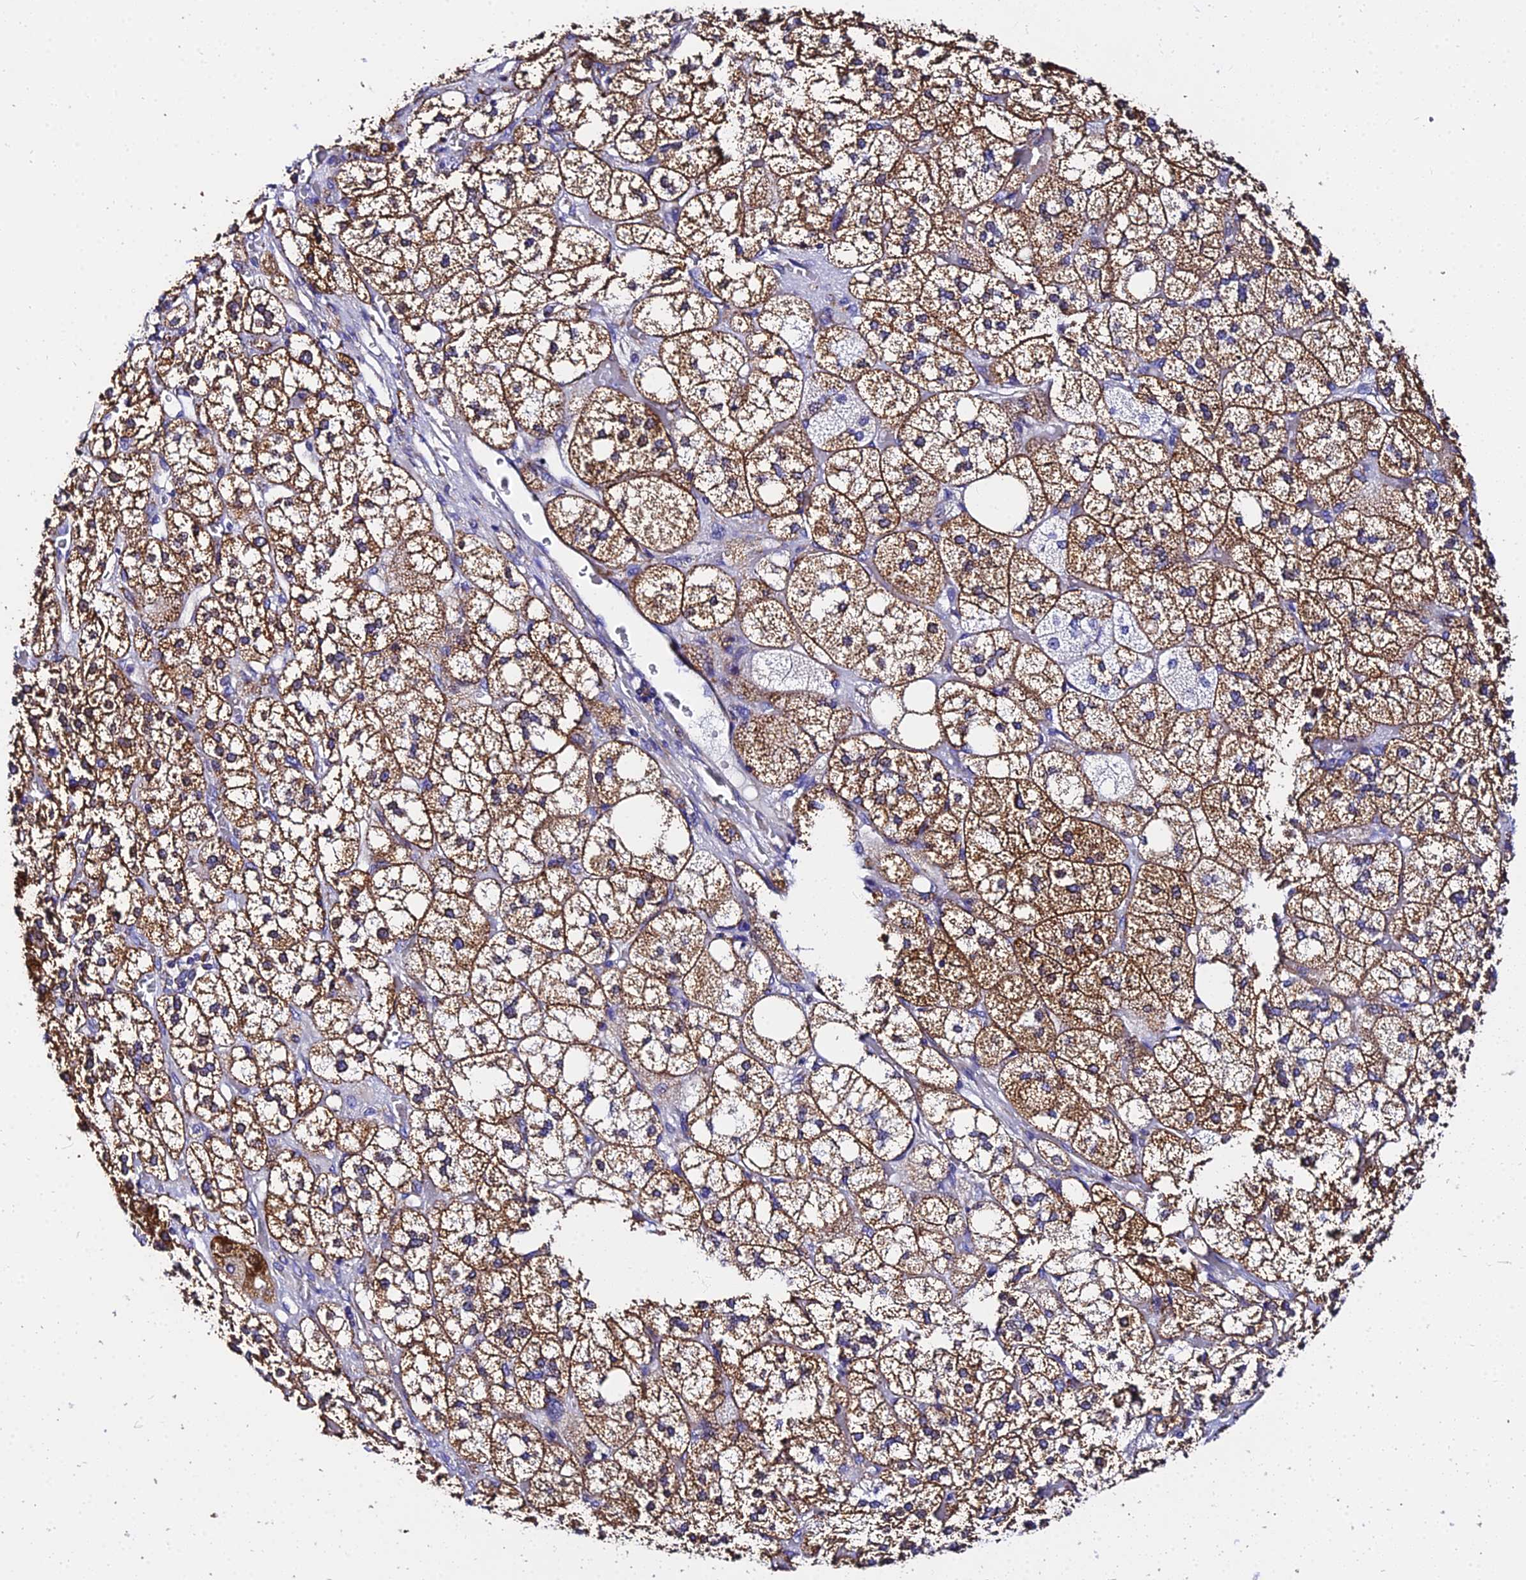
{"staining": {"intensity": "strong", "quantity": ">75%", "location": "cytoplasmic/membranous"}, "tissue": "adrenal gland", "cell_type": "Glandular cells", "image_type": "normal", "snomed": [{"axis": "morphology", "description": "Normal tissue, NOS"}, {"axis": "topography", "description": "Adrenal gland"}], "caption": "The histopathology image reveals a brown stain indicating the presence of a protein in the cytoplasmic/membranous of glandular cells in adrenal gland. (brown staining indicates protein expression, while blue staining denotes nuclei).", "gene": "ZNF573", "patient": {"sex": "male", "age": 61}}